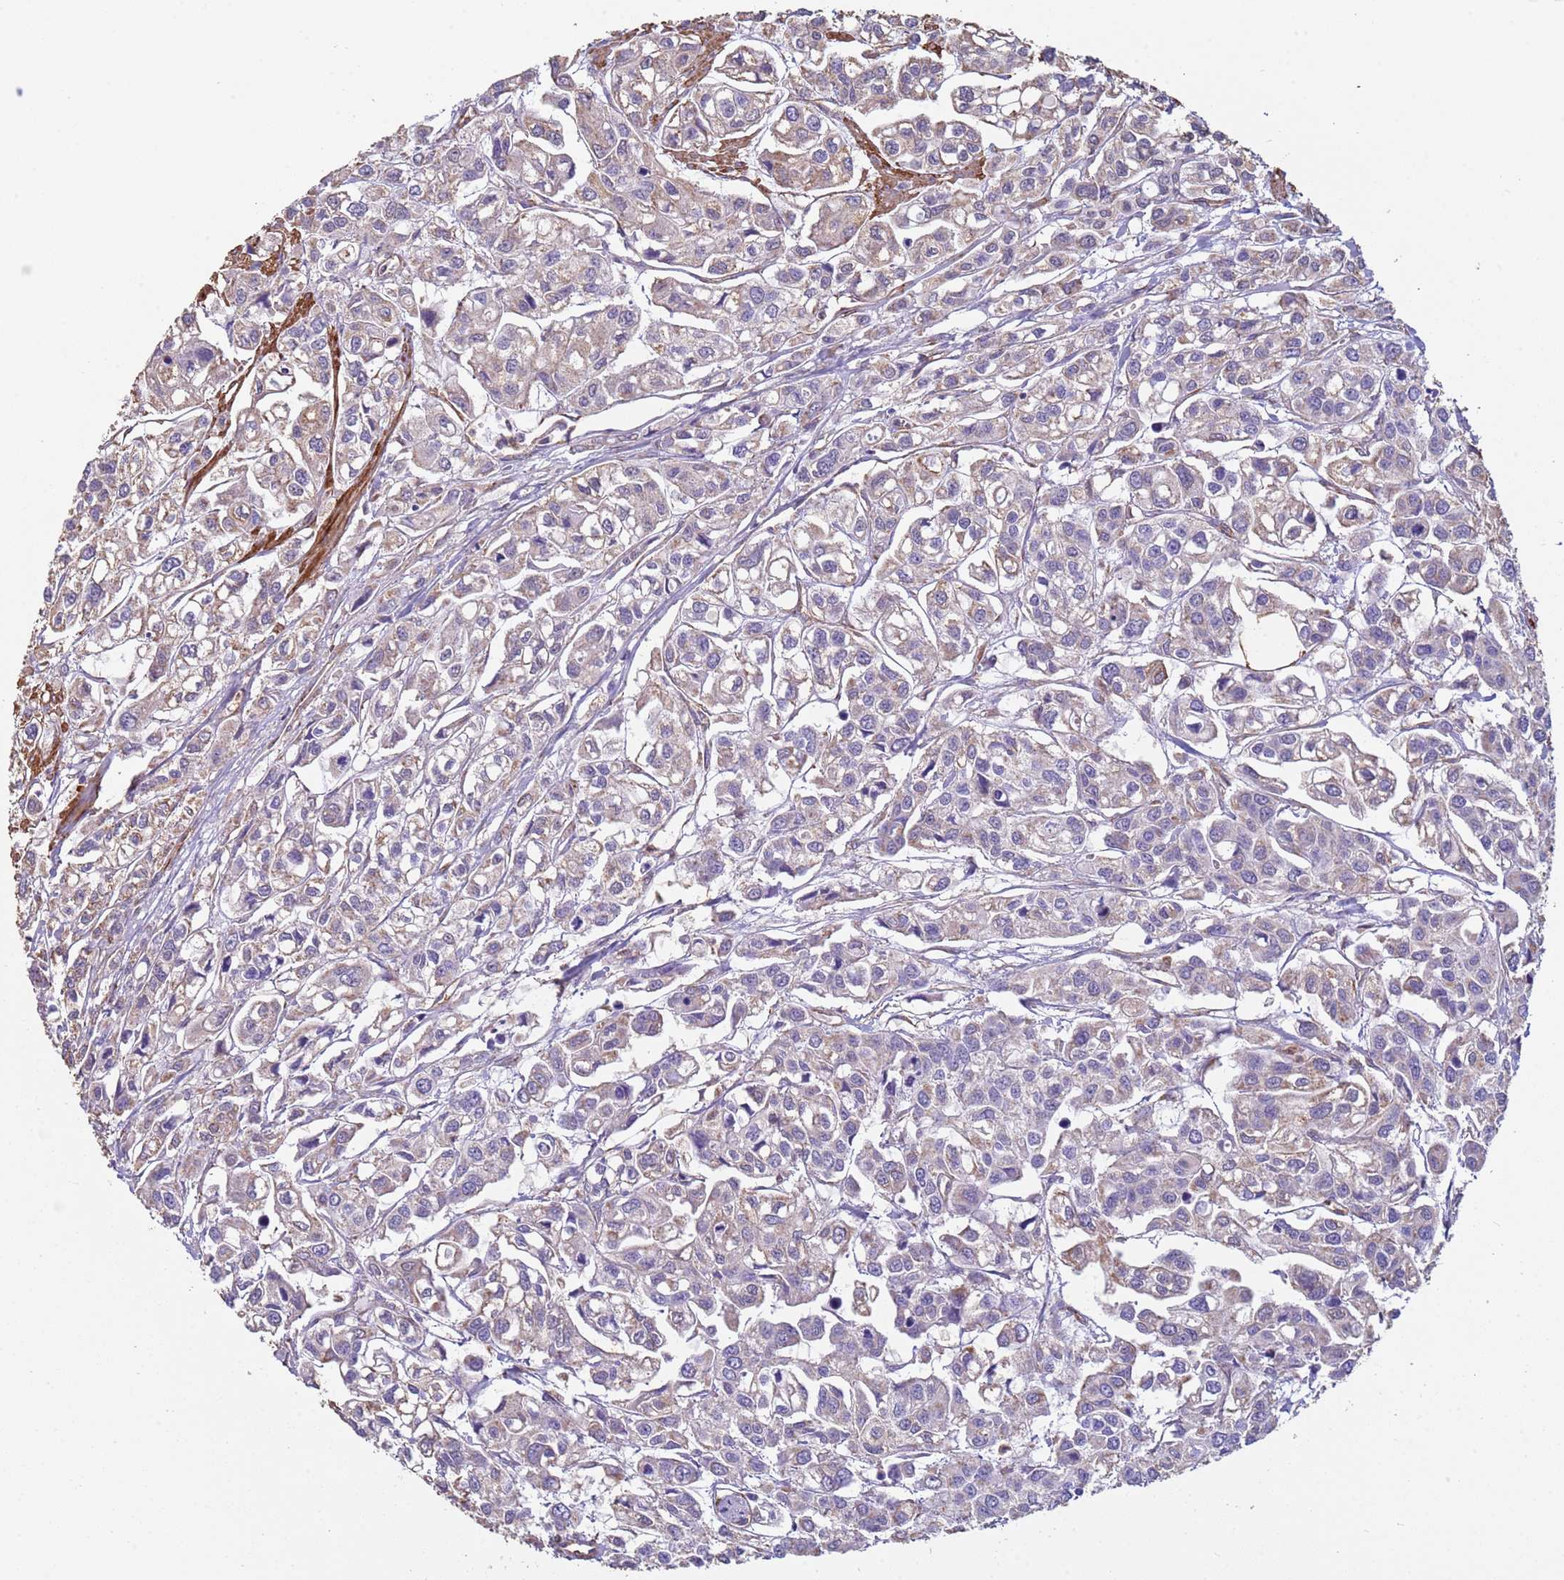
{"staining": {"intensity": "weak", "quantity": "25%-75%", "location": "cytoplasmic/membranous"}, "tissue": "urothelial cancer", "cell_type": "Tumor cells", "image_type": "cancer", "snomed": [{"axis": "morphology", "description": "Urothelial carcinoma, High grade"}, {"axis": "topography", "description": "Urinary bladder"}], "caption": "Protein staining of high-grade urothelial carcinoma tissue reveals weak cytoplasmic/membranous expression in approximately 25%-75% of tumor cells.", "gene": "GASK1A", "patient": {"sex": "male", "age": 67}}